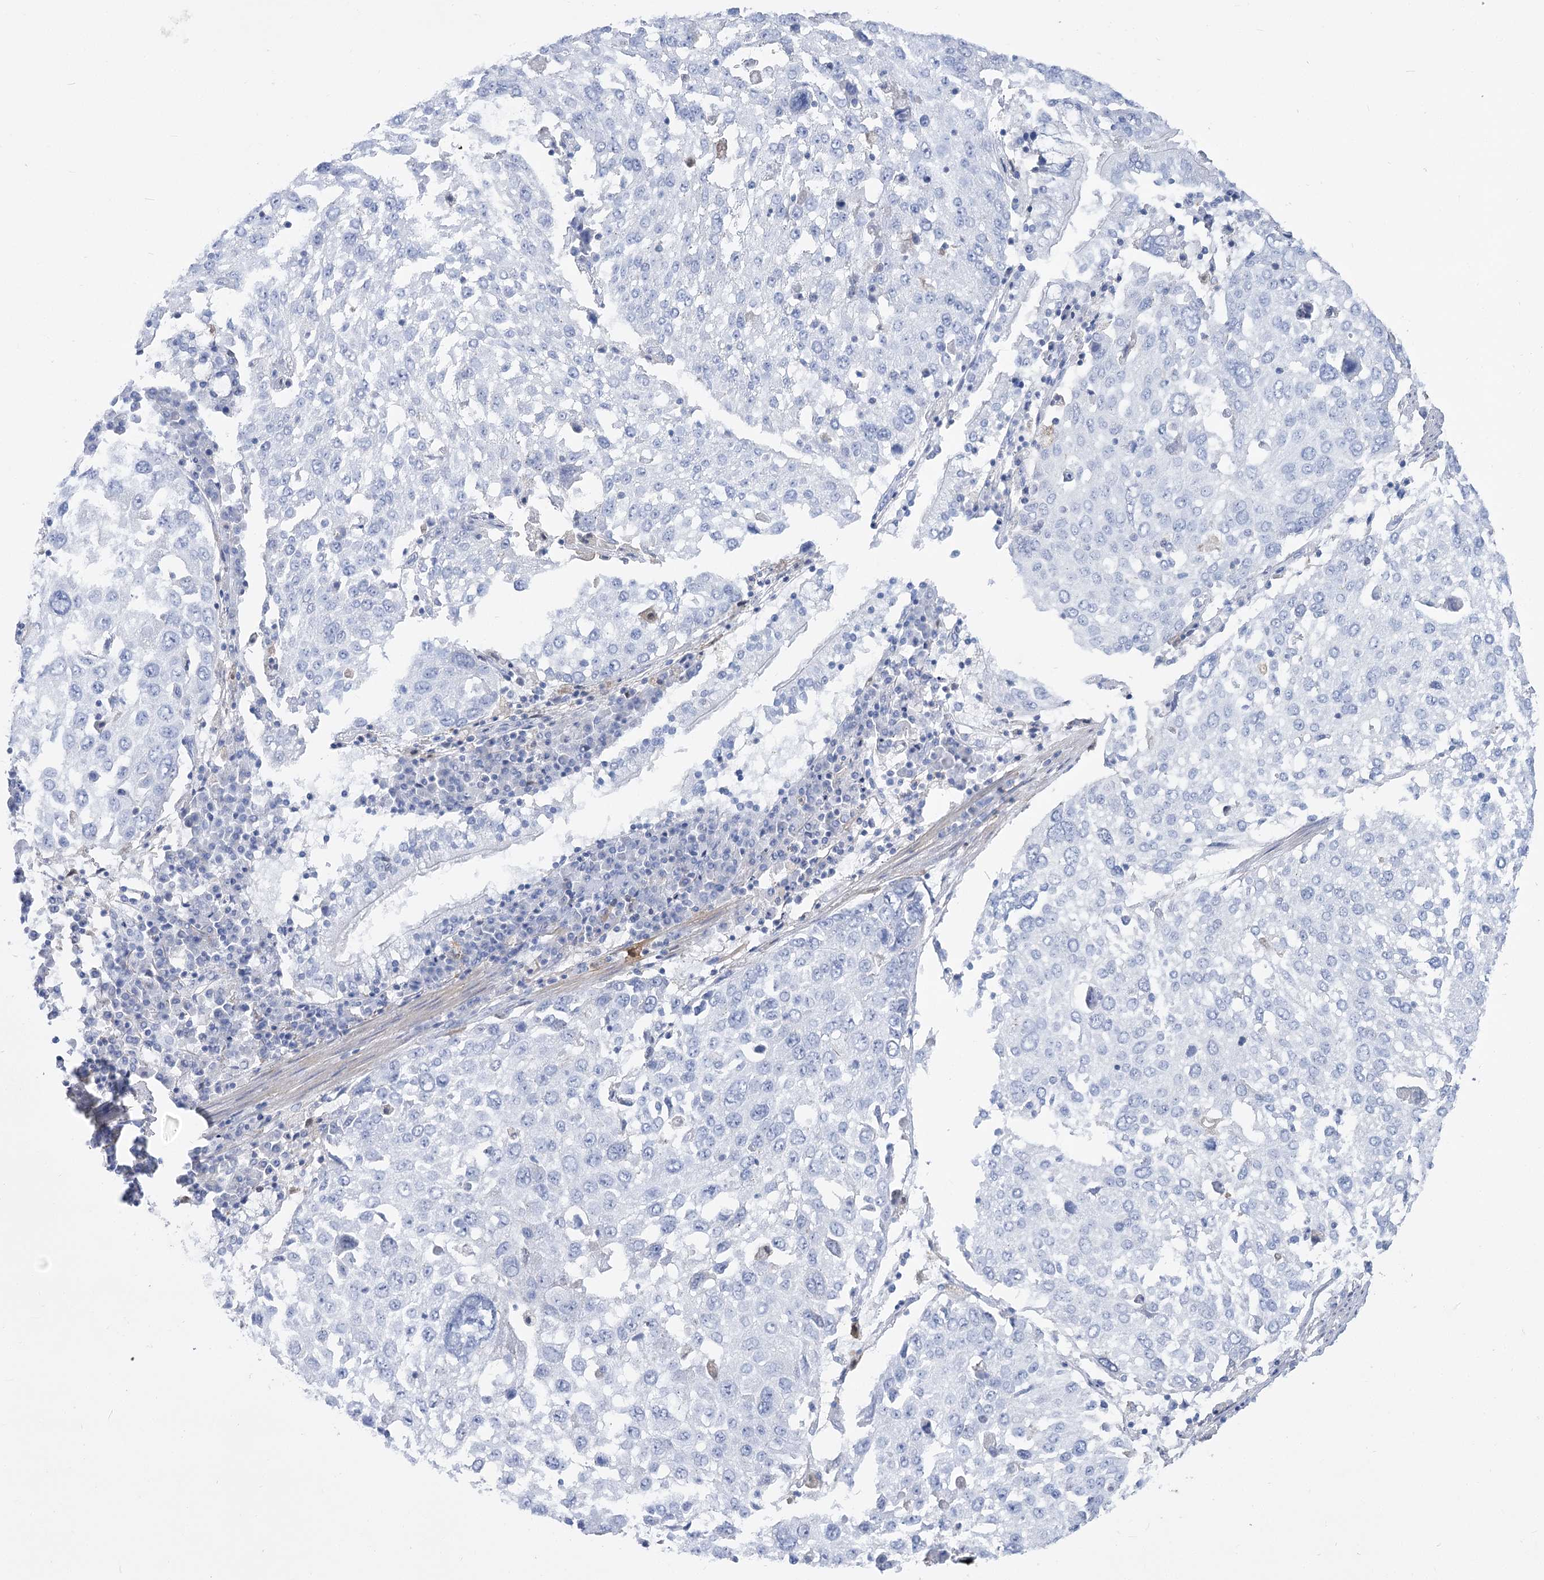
{"staining": {"intensity": "negative", "quantity": "none", "location": "none"}, "tissue": "lung cancer", "cell_type": "Tumor cells", "image_type": "cancer", "snomed": [{"axis": "morphology", "description": "Squamous cell carcinoma, NOS"}, {"axis": "topography", "description": "Lung"}], "caption": "The micrograph reveals no staining of tumor cells in lung cancer. Brightfield microscopy of IHC stained with DAB (brown) and hematoxylin (blue), captured at high magnification.", "gene": "PCDHA1", "patient": {"sex": "male", "age": 65}}